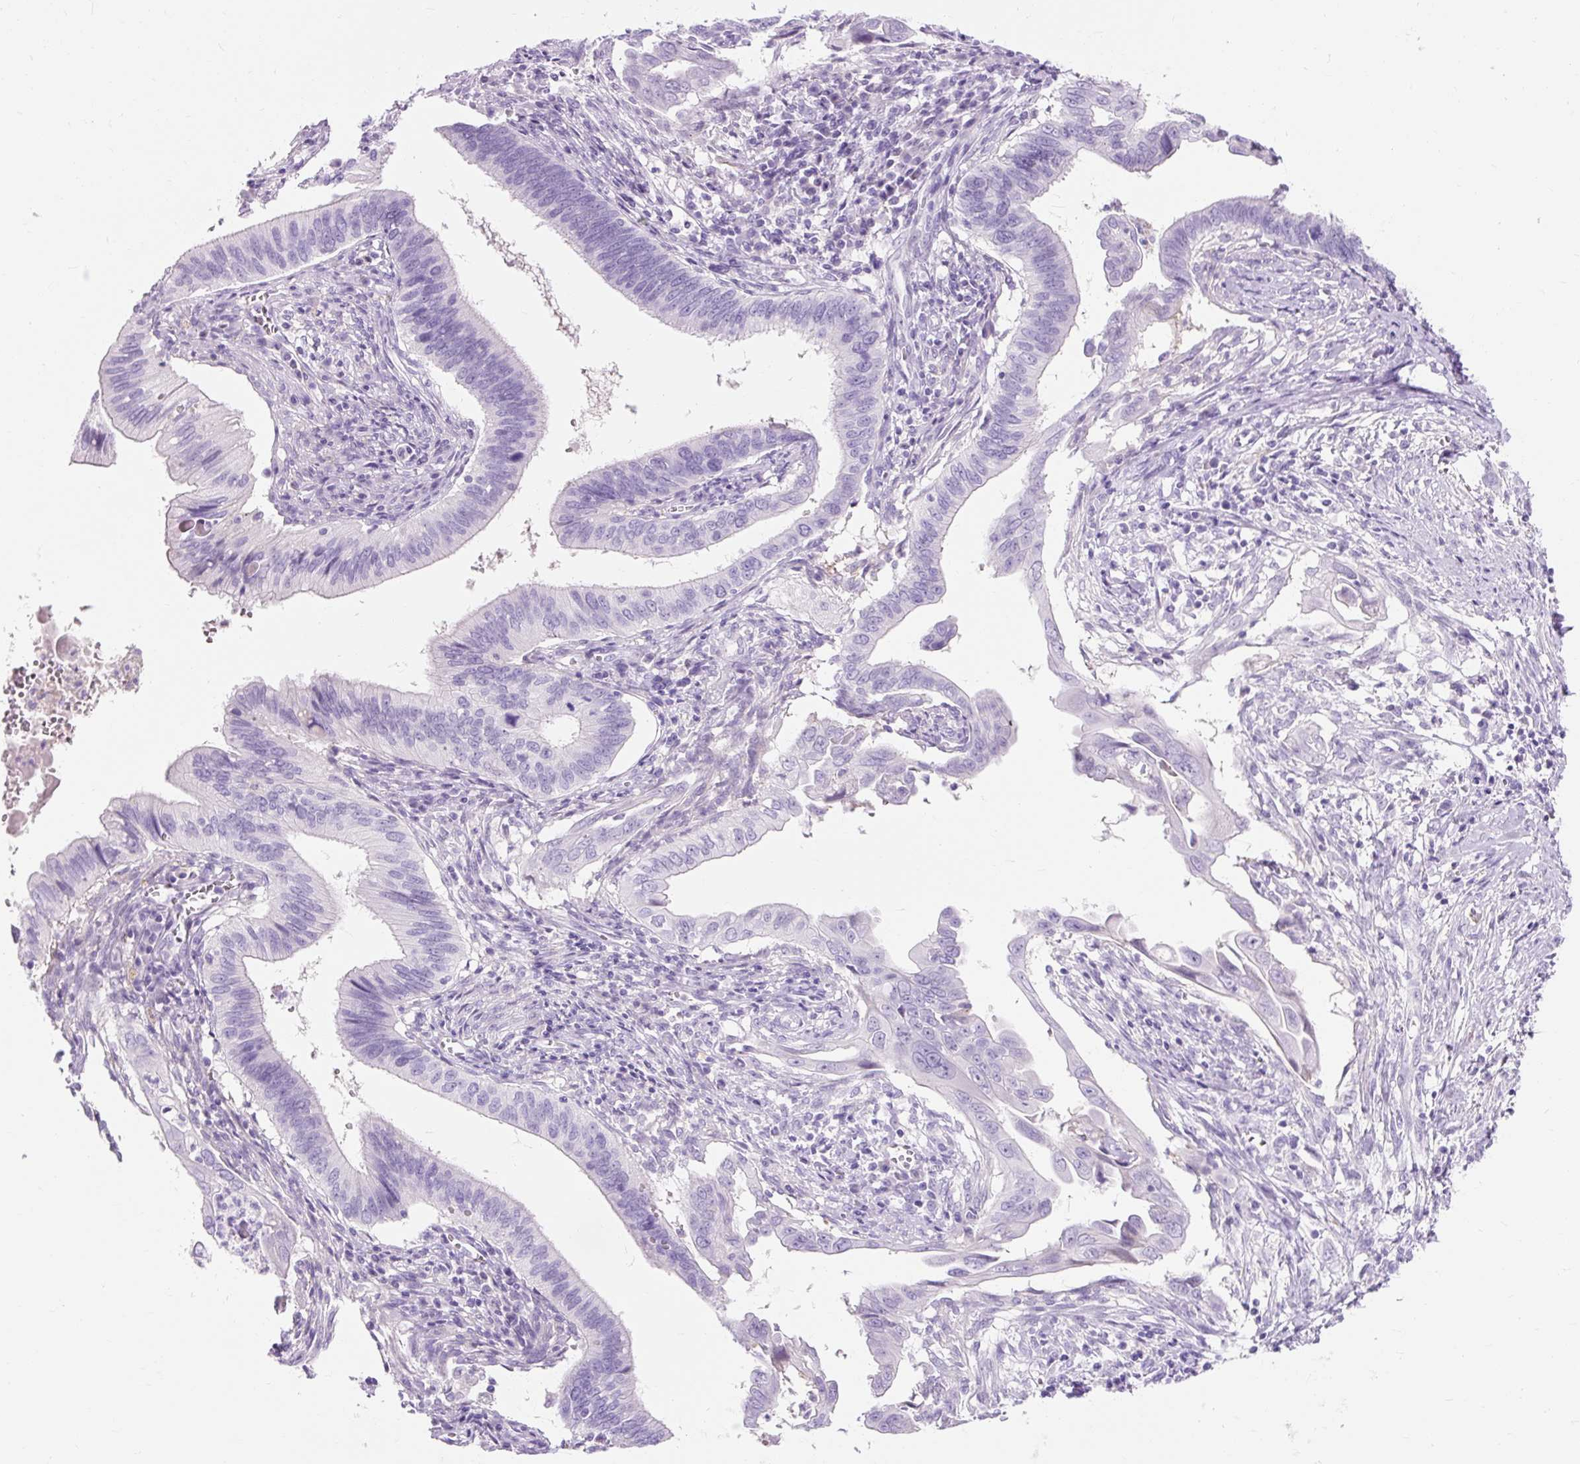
{"staining": {"intensity": "negative", "quantity": "none", "location": "none"}, "tissue": "cervical cancer", "cell_type": "Tumor cells", "image_type": "cancer", "snomed": [{"axis": "morphology", "description": "Adenocarcinoma, NOS"}, {"axis": "topography", "description": "Cervix"}], "caption": "DAB (3,3'-diaminobenzidine) immunohistochemical staining of cervical cancer demonstrates no significant positivity in tumor cells.", "gene": "CLDN25", "patient": {"sex": "female", "age": 42}}